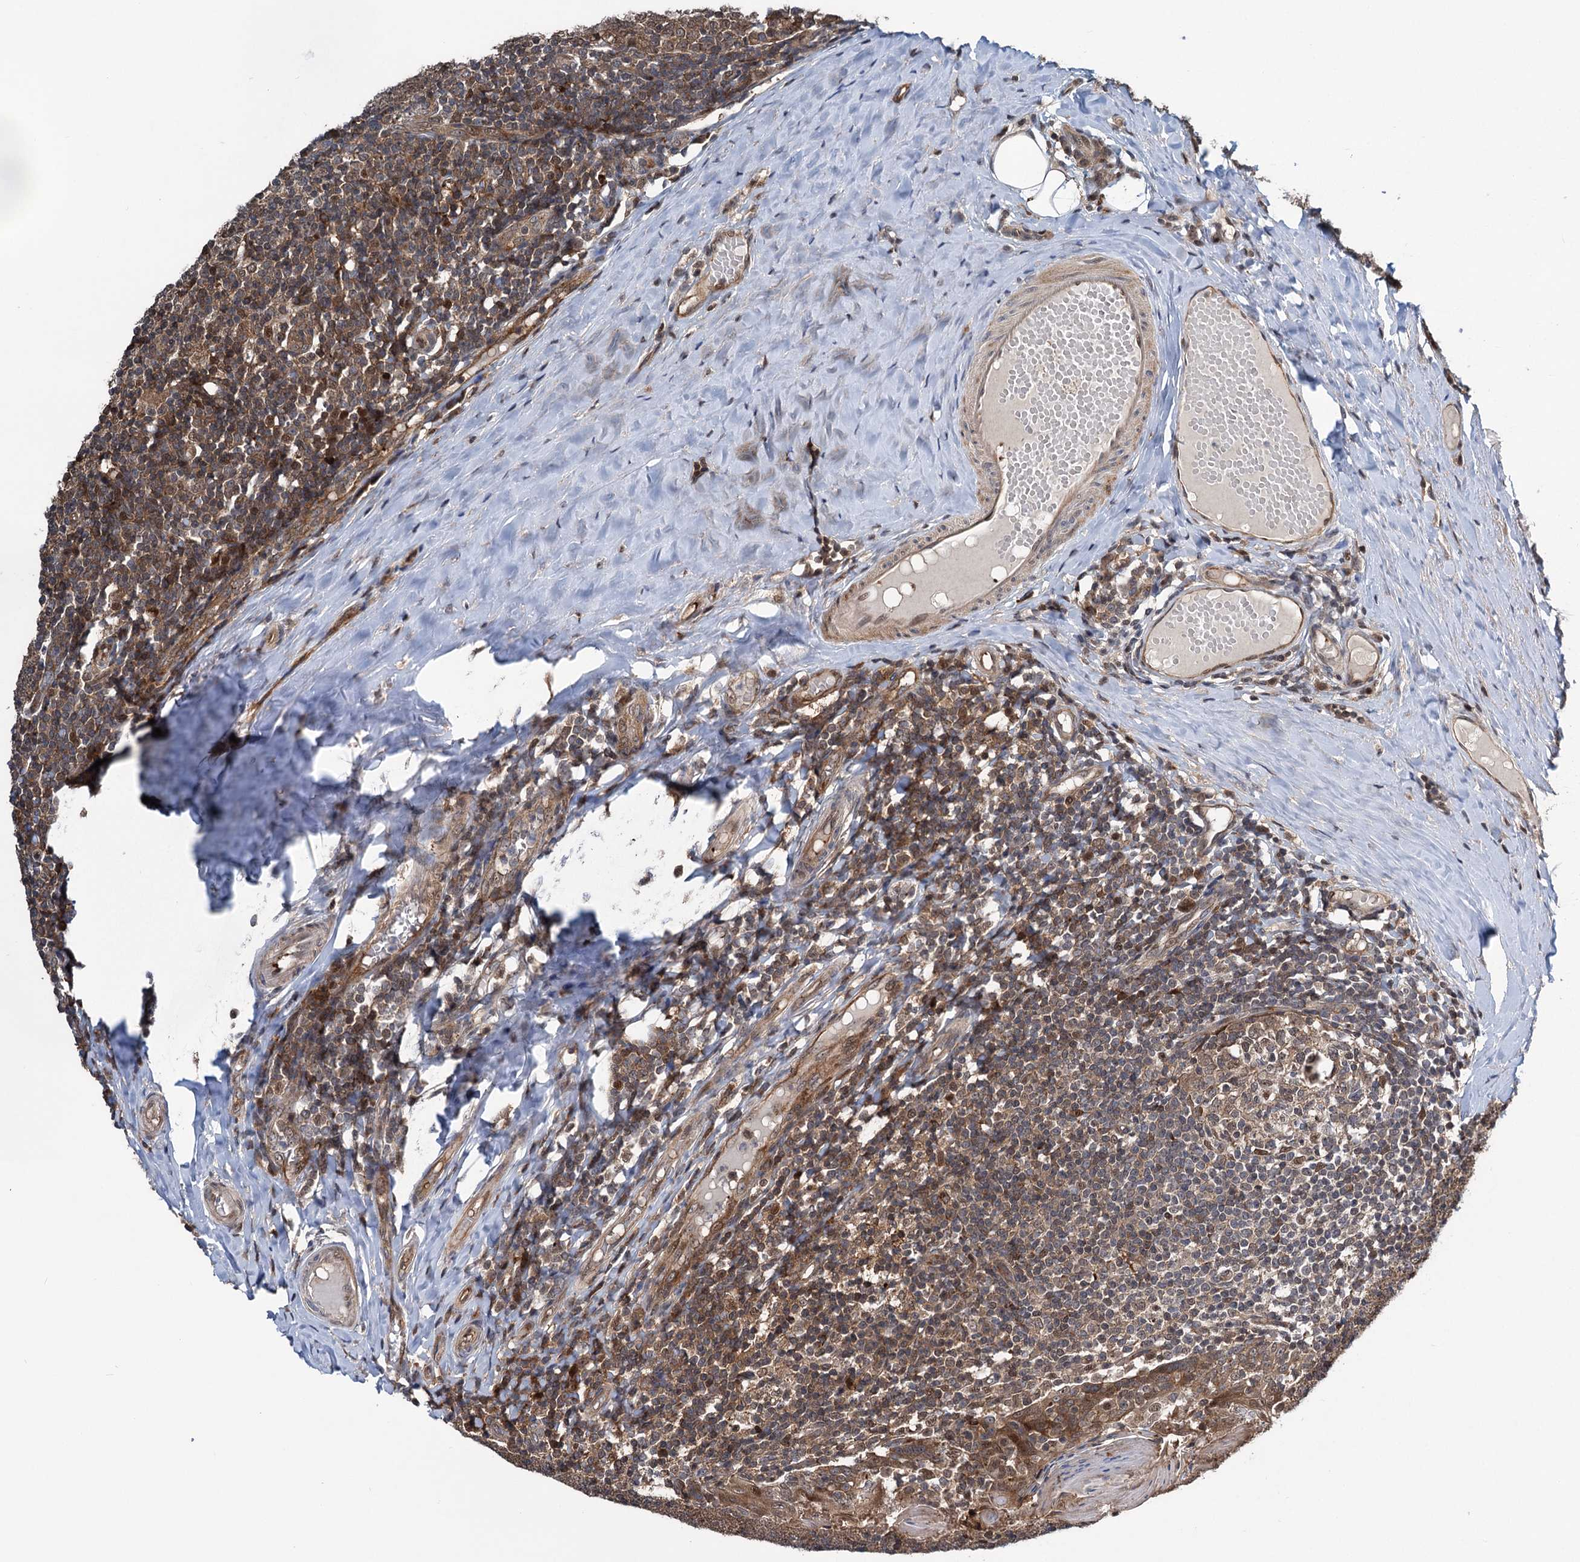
{"staining": {"intensity": "moderate", "quantity": "<25%", "location": "nuclear"}, "tissue": "tonsil", "cell_type": "Germinal center cells", "image_type": "normal", "snomed": [{"axis": "morphology", "description": "Normal tissue, NOS"}, {"axis": "topography", "description": "Tonsil"}], "caption": "This micrograph displays immunohistochemistry (IHC) staining of unremarkable human tonsil, with low moderate nuclear expression in about <25% of germinal center cells.", "gene": "GPBP1", "patient": {"sex": "female", "age": 19}}